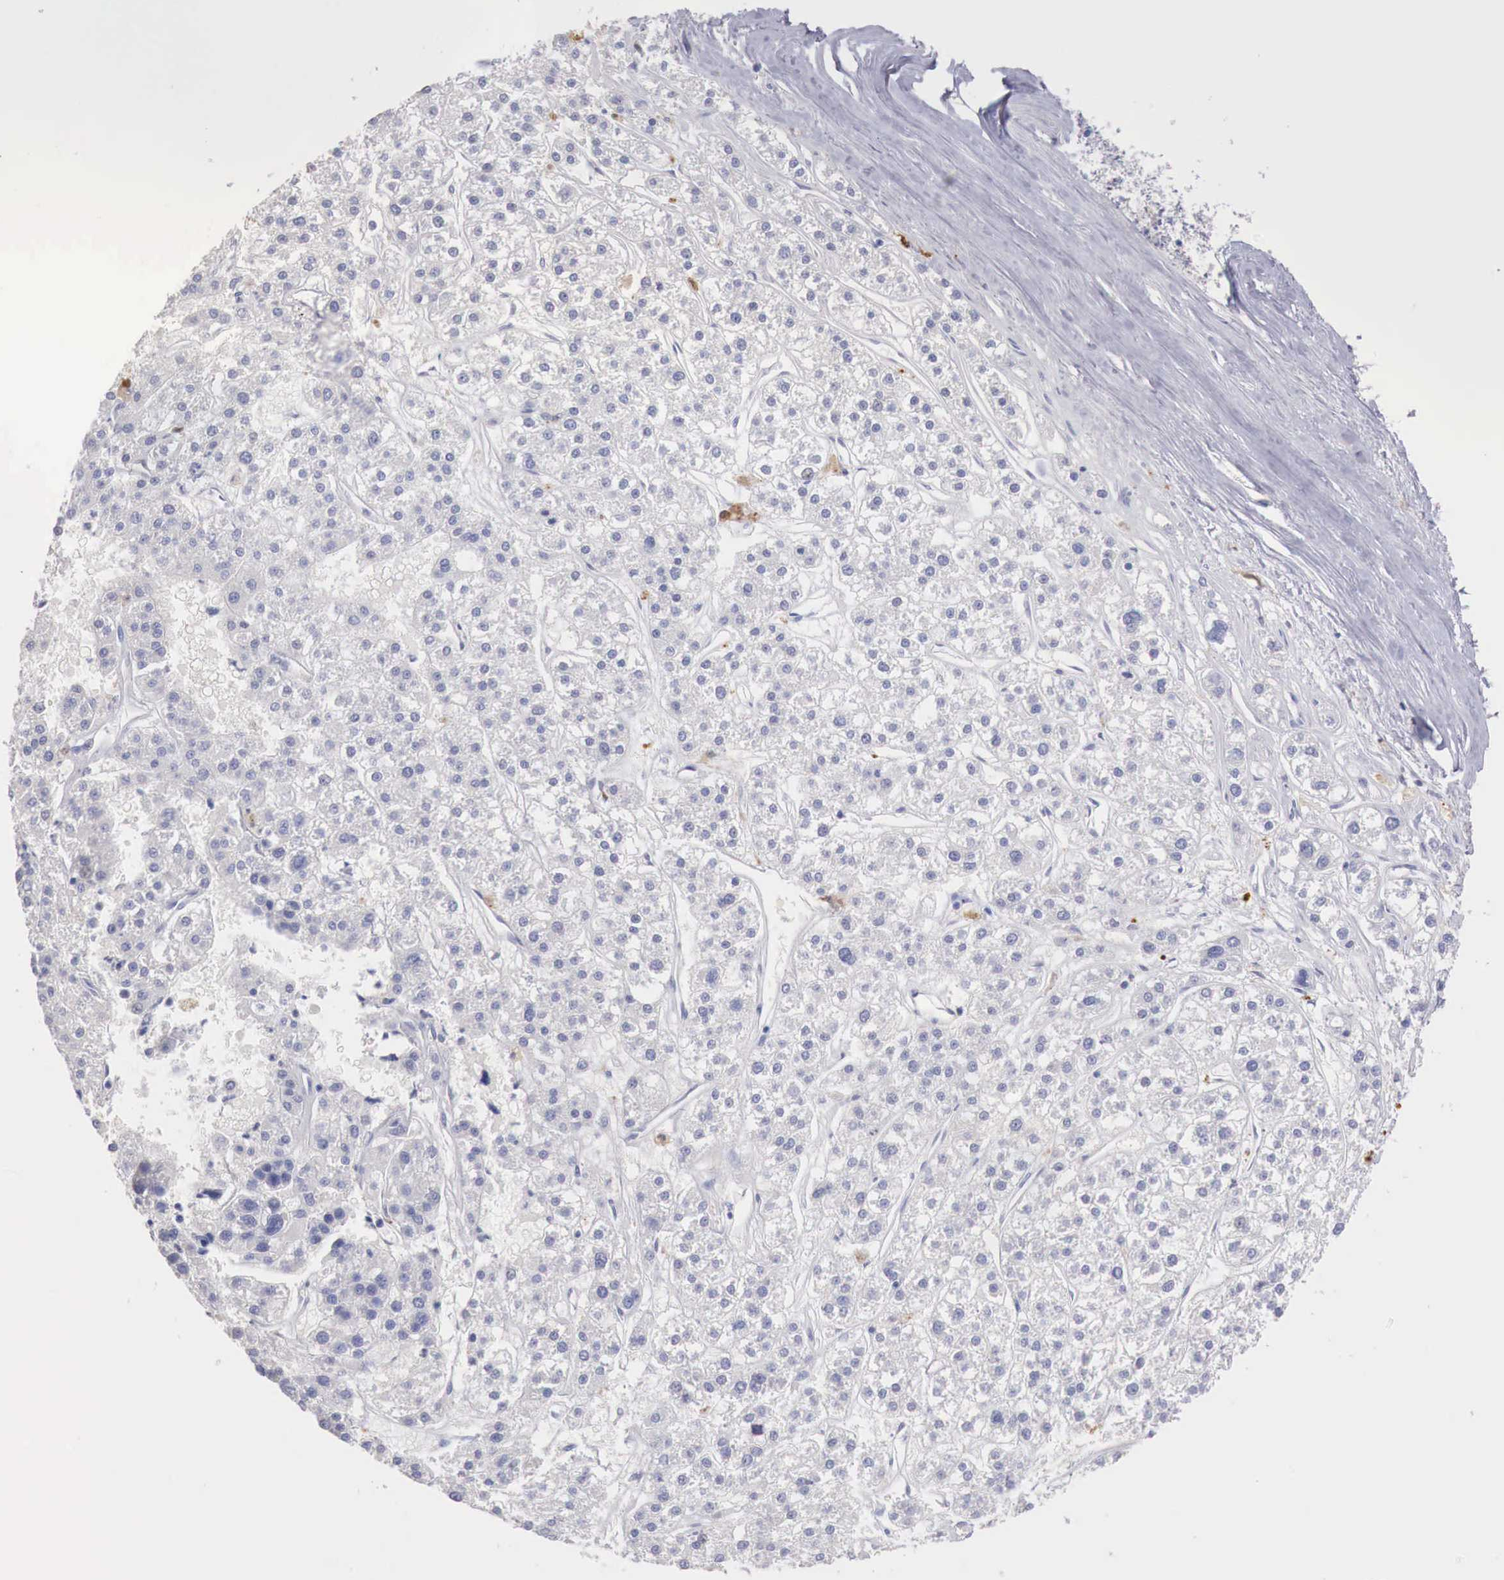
{"staining": {"intensity": "negative", "quantity": "none", "location": "none"}, "tissue": "liver cancer", "cell_type": "Tumor cells", "image_type": "cancer", "snomed": [{"axis": "morphology", "description": "Carcinoma, Hepatocellular, NOS"}, {"axis": "topography", "description": "Liver"}], "caption": "Protein analysis of hepatocellular carcinoma (liver) reveals no significant positivity in tumor cells.", "gene": "RENBP", "patient": {"sex": "female", "age": 85}}